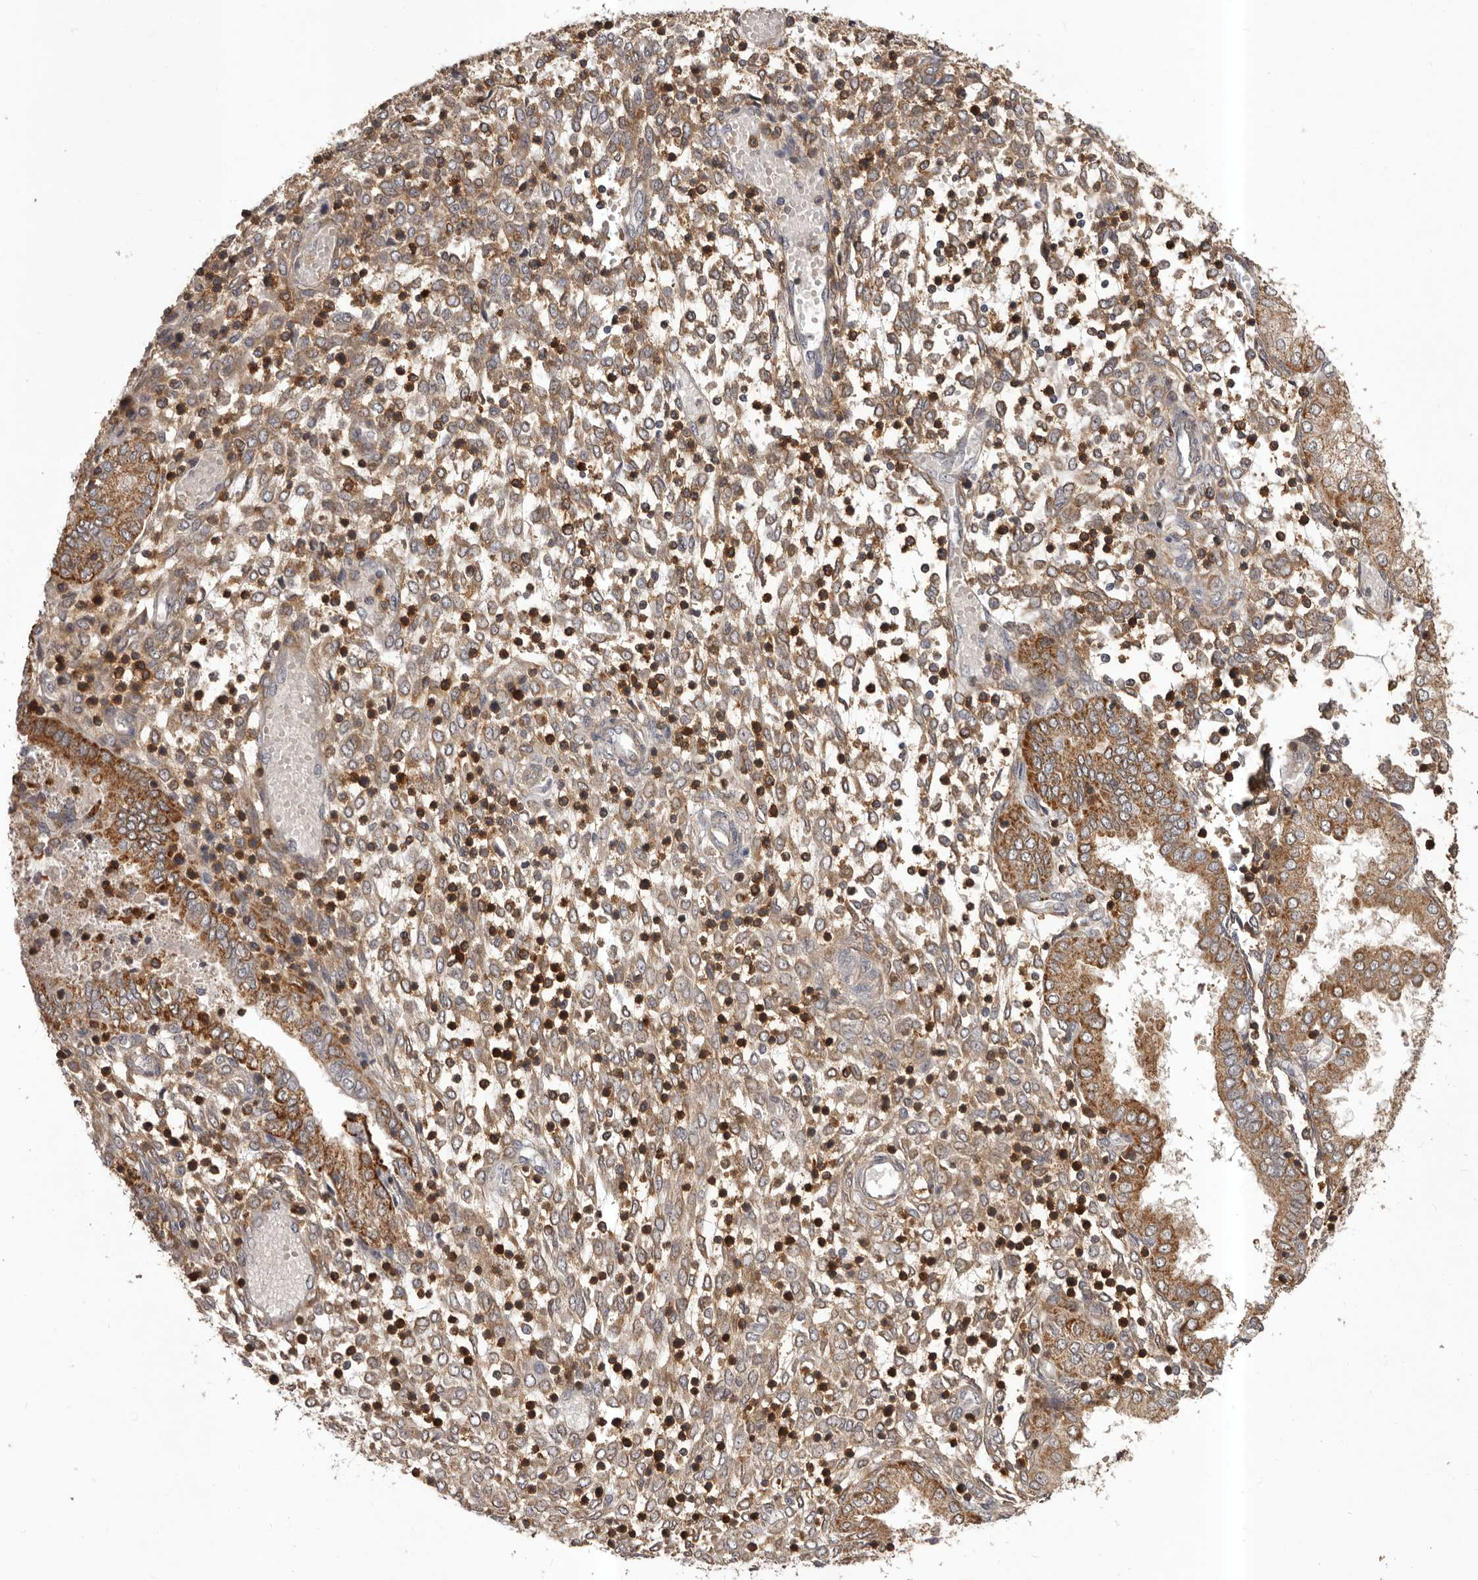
{"staining": {"intensity": "moderate", "quantity": "25%-75%", "location": "cytoplasmic/membranous"}, "tissue": "endometrium", "cell_type": "Cells in endometrial stroma", "image_type": "normal", "snomed": [{"axis": "morphology", "description": "Normal tissue, NOS"}, {"axis": "topography", "description": "Endometrium"}], "caption": "Moderate cytoplasmic/membranous expression is present in approximately 25%-75% of cells in endometrial stroma in normal endometrium.", "gene": "GLIPR2", "patient": {"sex": "female", "age": 53}}